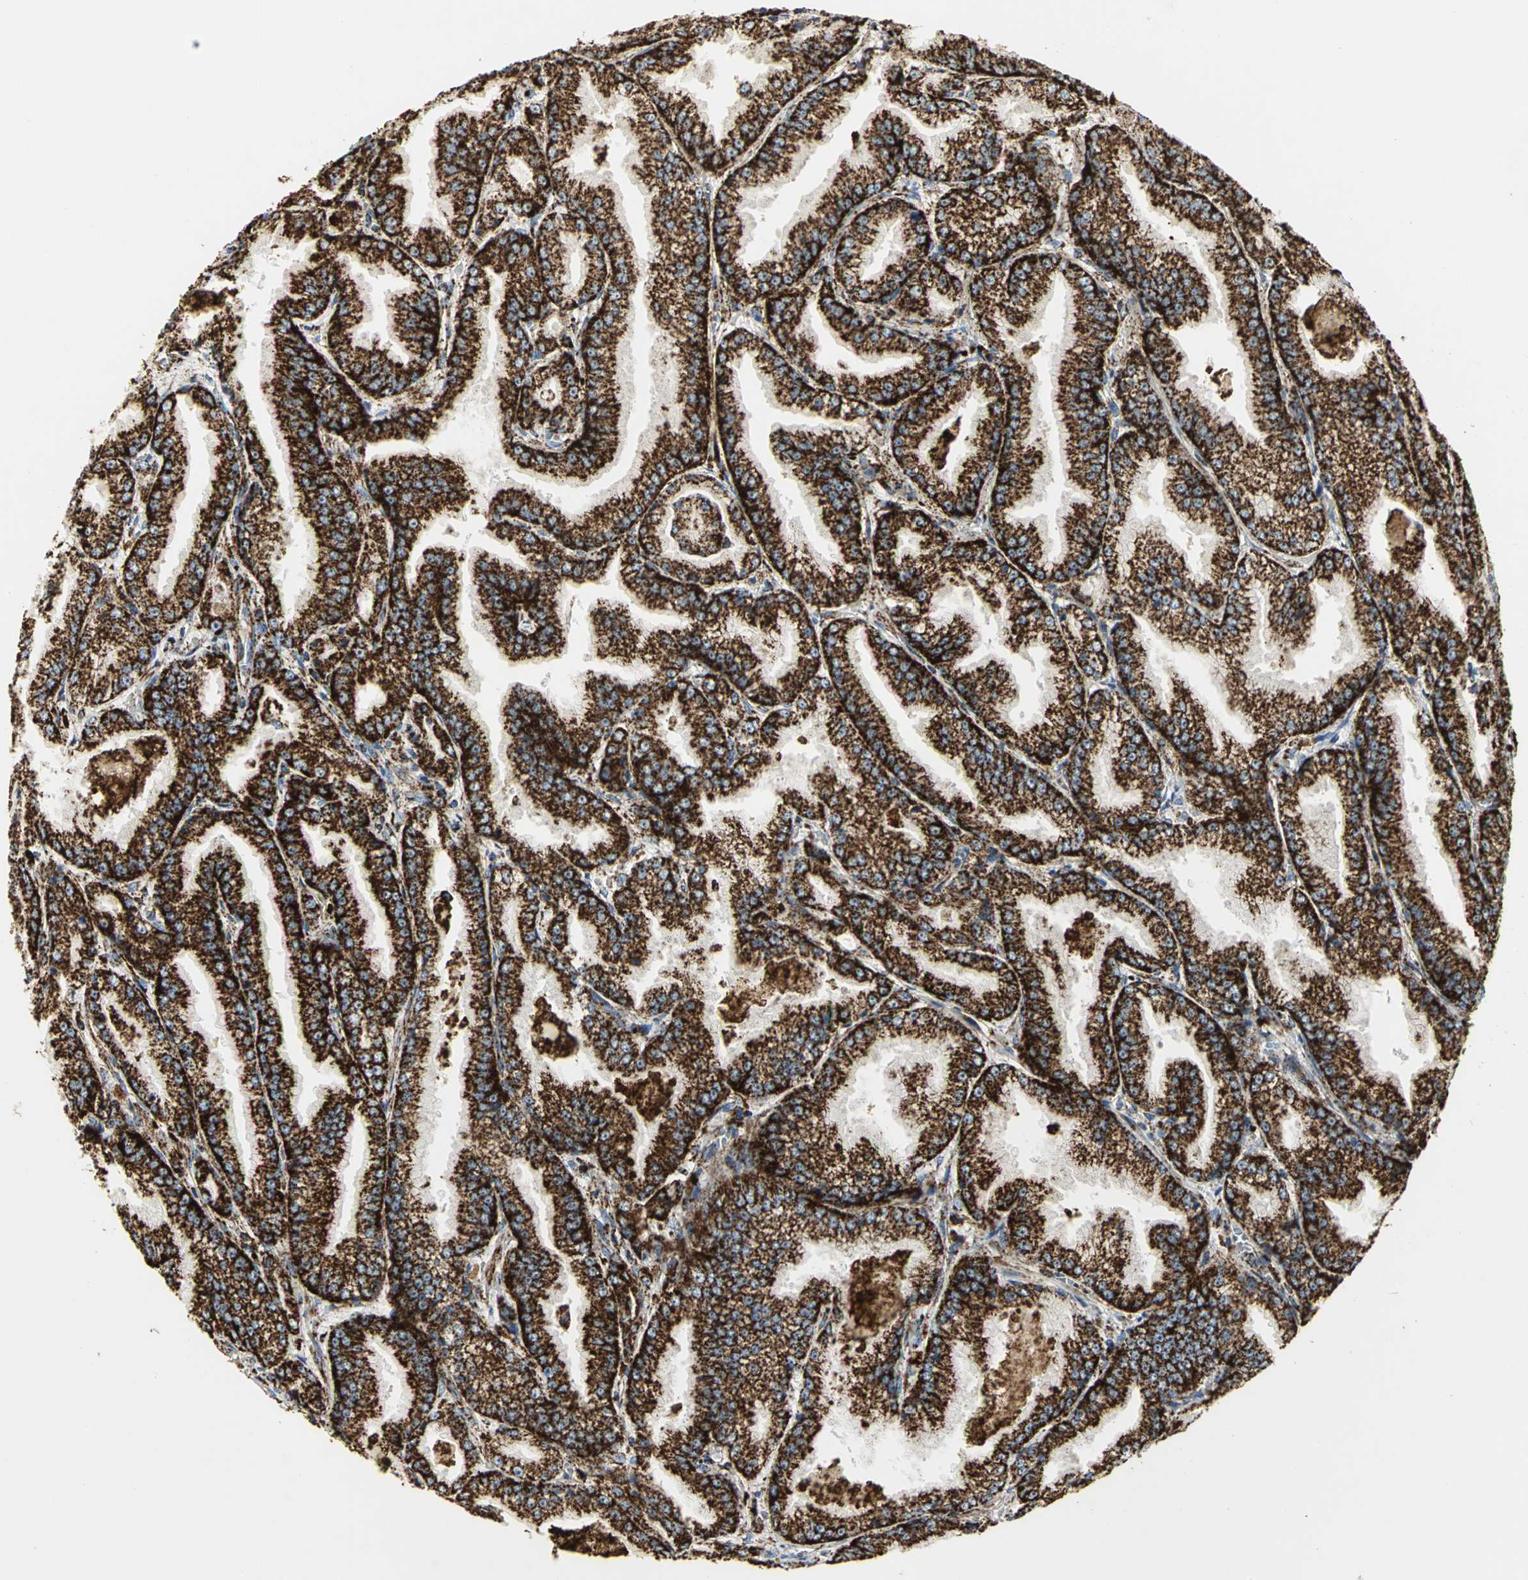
{"staining": {"intensity": "strong", "quantity": ">75%", "location": "cytoplasmic/membranous"}, "tissue": "prostate cancer", "cell_type": "Tumor cells", "image_type": "cancer", "snomed": [{"axis": "morphology", "description": "Adenocarcinoma, High grade"}, {"axis": "topography", "description": "Prostate"}], "caption": "High-magnification brightfield microscopy of prostate cancer stained with DAB (3,3'-diaminobenzidine) (brown) and counterstained with hematoxylin (blue). tumor cells exhibit strong cytoplasmic/membranous positivity is seen in approximately>75% of cells.", "gene": "VDAC1", "patient": {"sex": "male", "age": 61}}